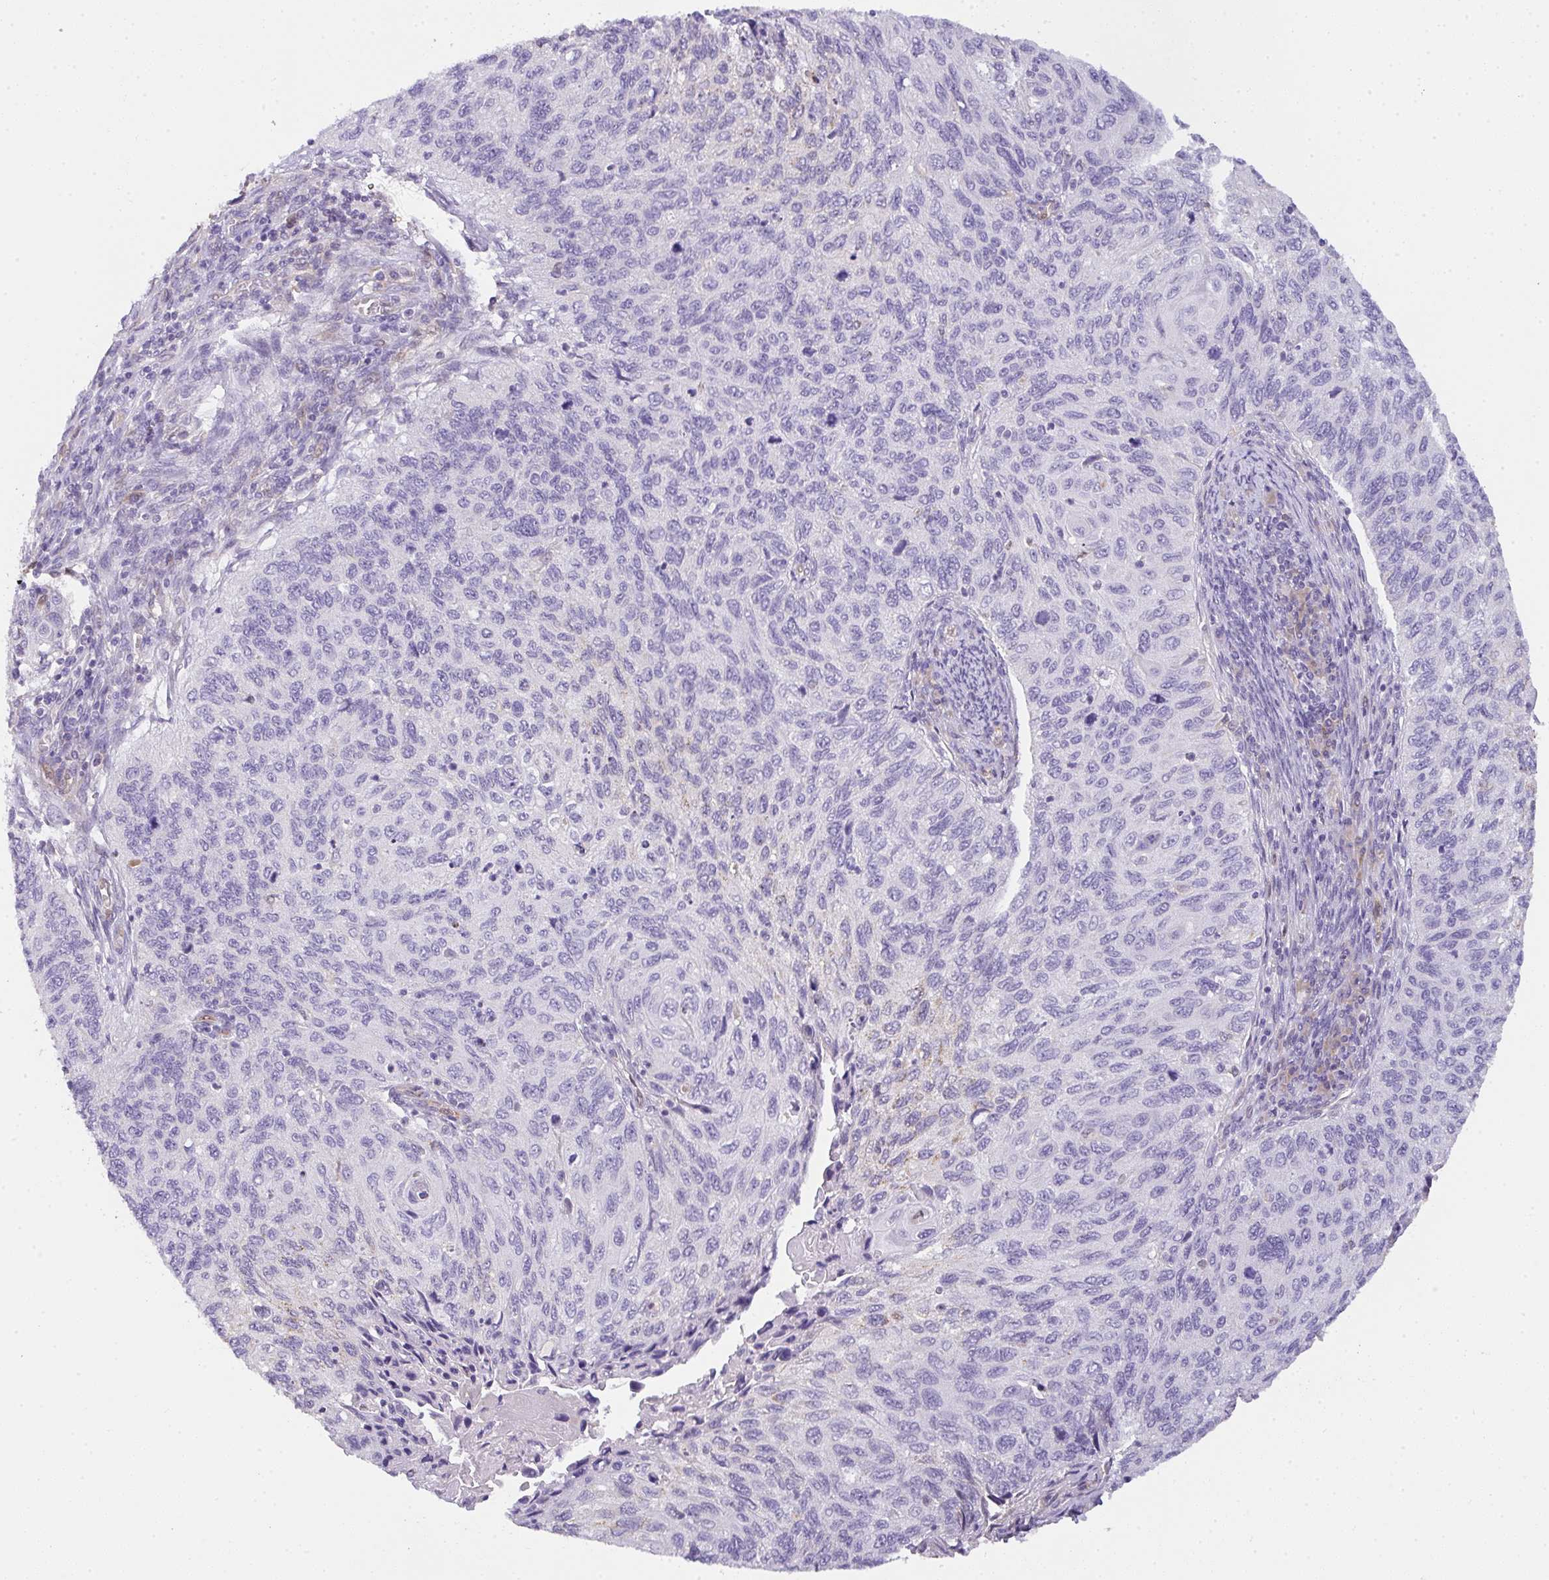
{"staining": {"intensity": "negative", "quantity": "none", "location": "none"}, "tissue": "cervical cancer", "cell_type": "Tumor cells", "image_type": "cancer", "snomed": [{"axis": "morphology", "description": "Squamous cell carcinoma, NOS"}, {"axis": "topography", "description": "Cervix"}], "caption": "Human cervical cancer (squamous cell carcinoma) stained for a protein using immunohistochemistry (IHC) displays no staining in tumor cells.", "gene": "COX7B", "patient": {"sex": "female", "age": 70}}